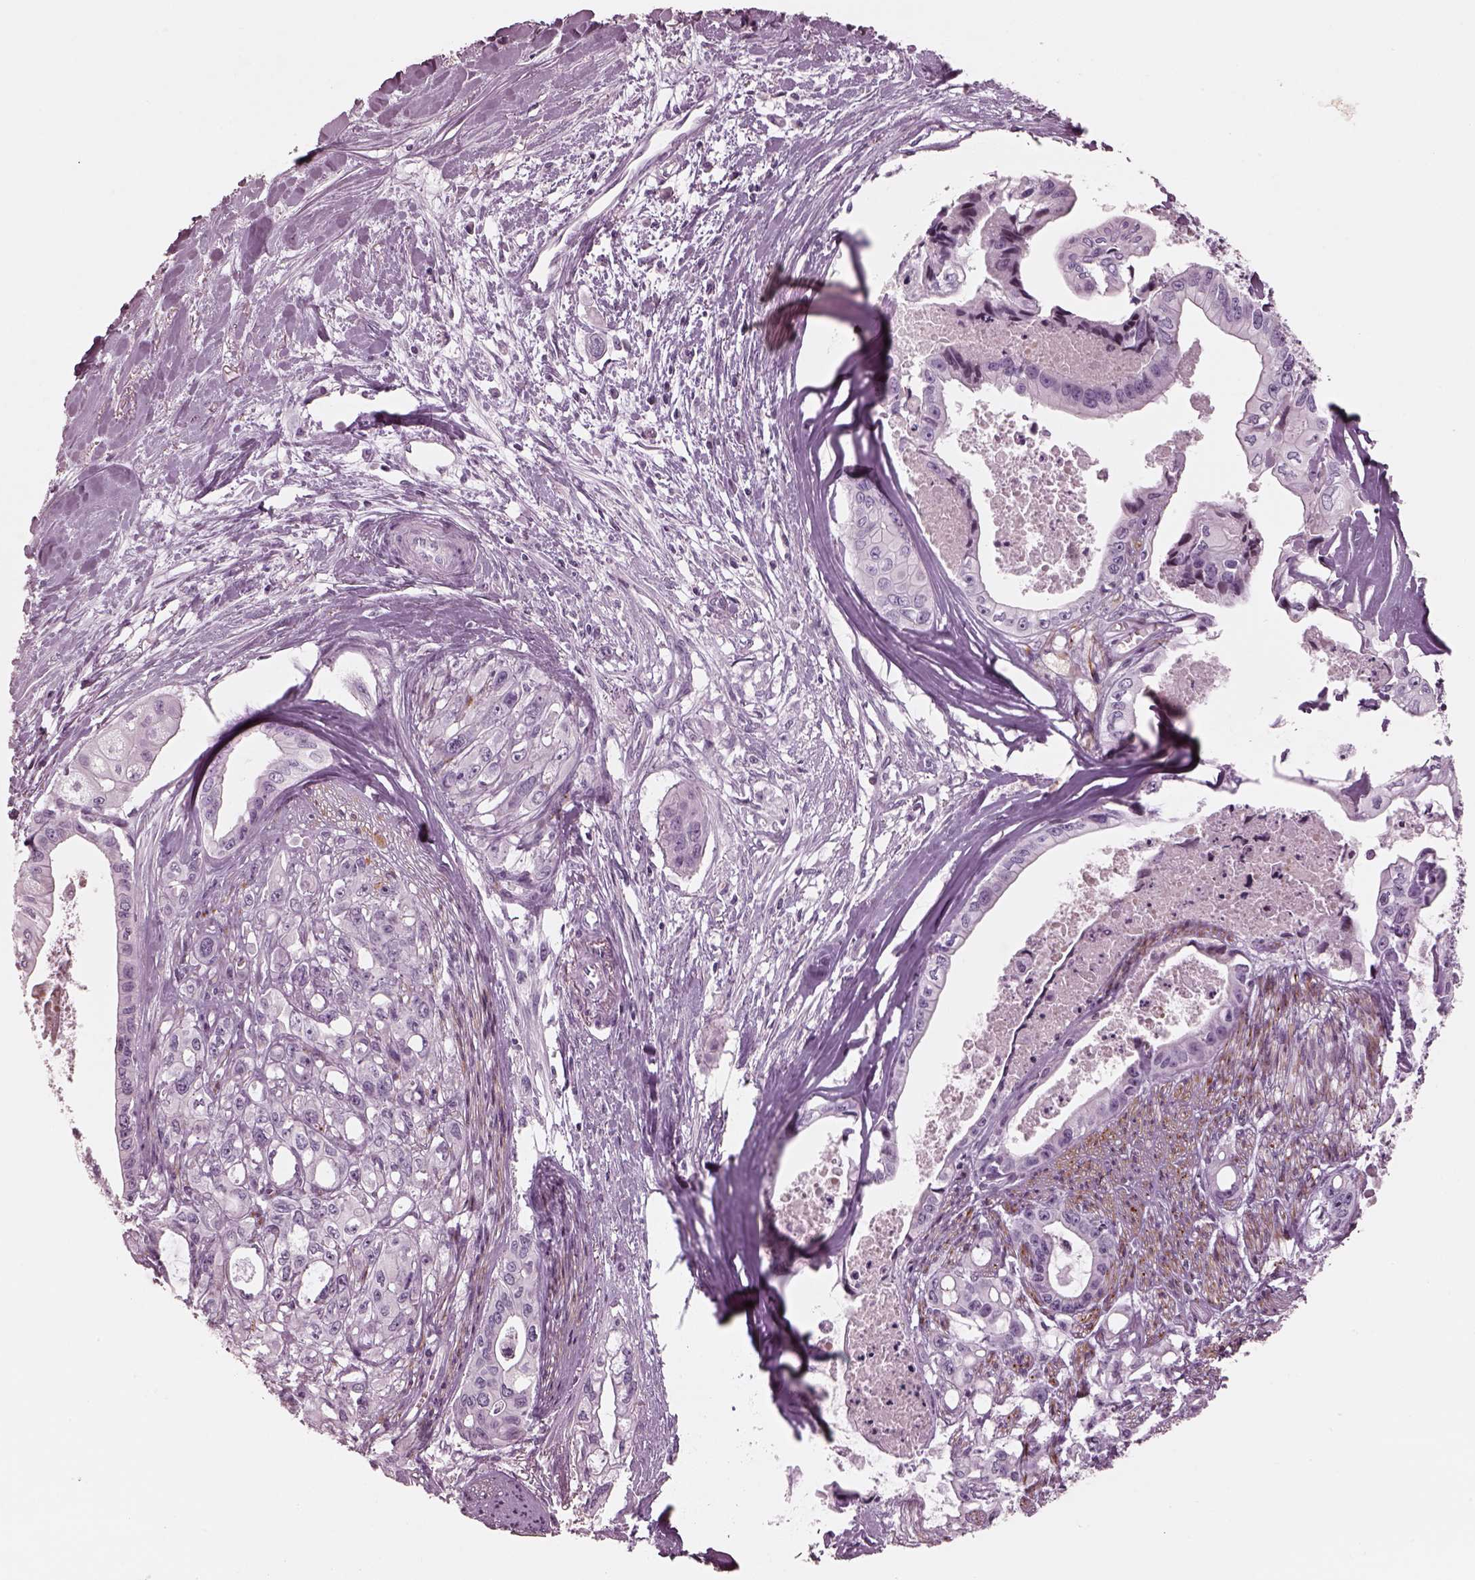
{"staining": {"intensity": "negative", "quantity": "none", "location": "none"}, "tissue": "pancreatic cancer", "cell_type": "Tumor cells", "image_type": "cancer", "snomed": [{"axis": "morphology", "description": "Adenocarcinoma, NOS"}, {"axis": "topography", "description": "Pancreas"}], "caption": "Immunohistochemistry micrograph of neoplastic tissue: human pancreatic adenocarcinoma stained with DAB (3,3'-diaminobenzidine) reveals no significant protein staining in tumor cells.", "gene": "OPN4", "patient": {"sex": "male", "age": 60}}